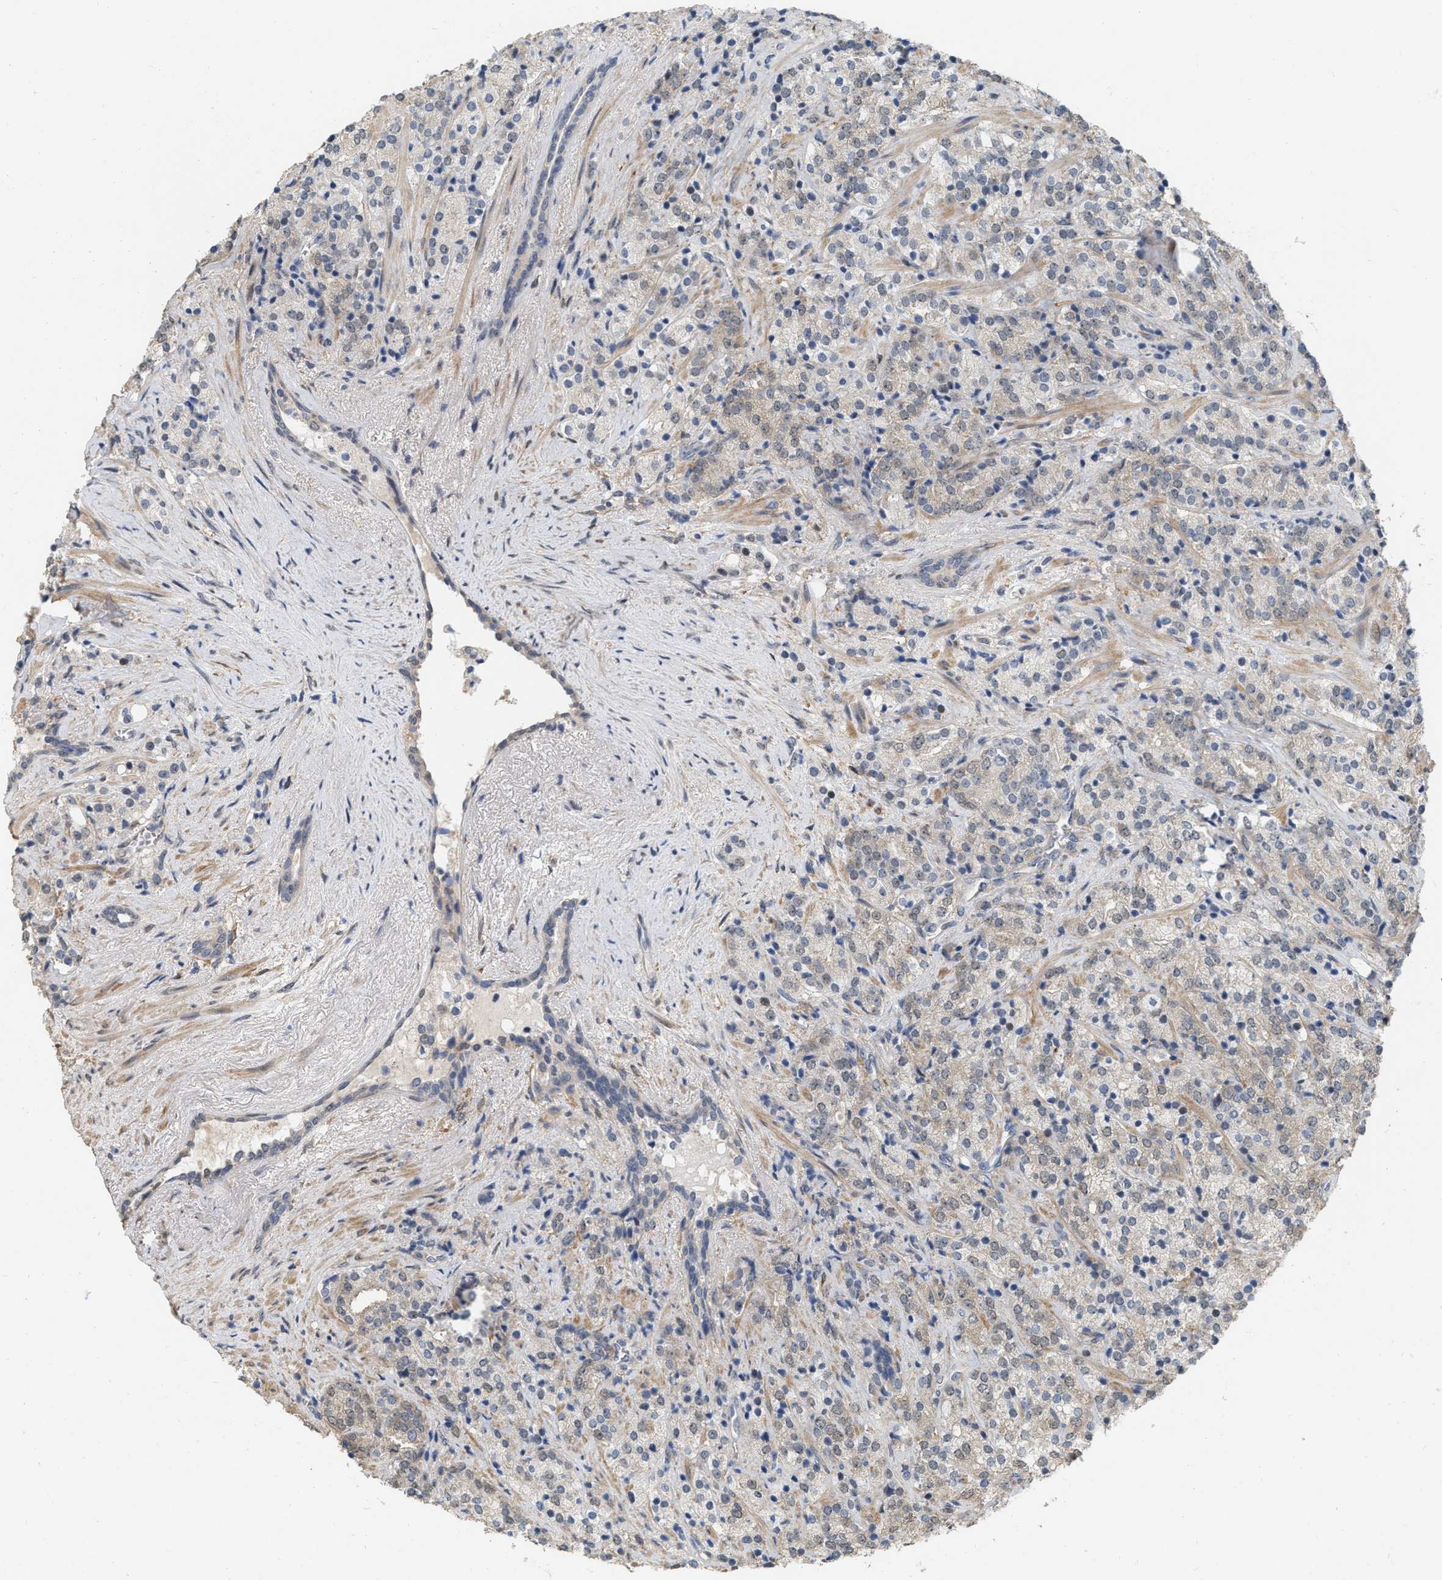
{"staining": {"intensity": "moderate", "quantity": "<25%", "location": "cytoplasmic/membranous"}, "tissue": "prostate cancer", "cell_type": "Tumor cells", "image_type": "cancer", "snomed": [{"axis": "morphology", "description": "Adenocarcinoma, High grade"}, {"axis": "topography", "description": "Prostate"}], "caption": "A micrograph of human prostate cancer stained for a protein shows moderate cytoplasmic/membranous brown staining in tumor cells. The protein of interest is stained brown, and the nuclei are stained in blue (DAB IHC with brightfield microscopy, high magnification).", "gene": "RUVBL1", "patient": {"sex": "male", "age": 71}}